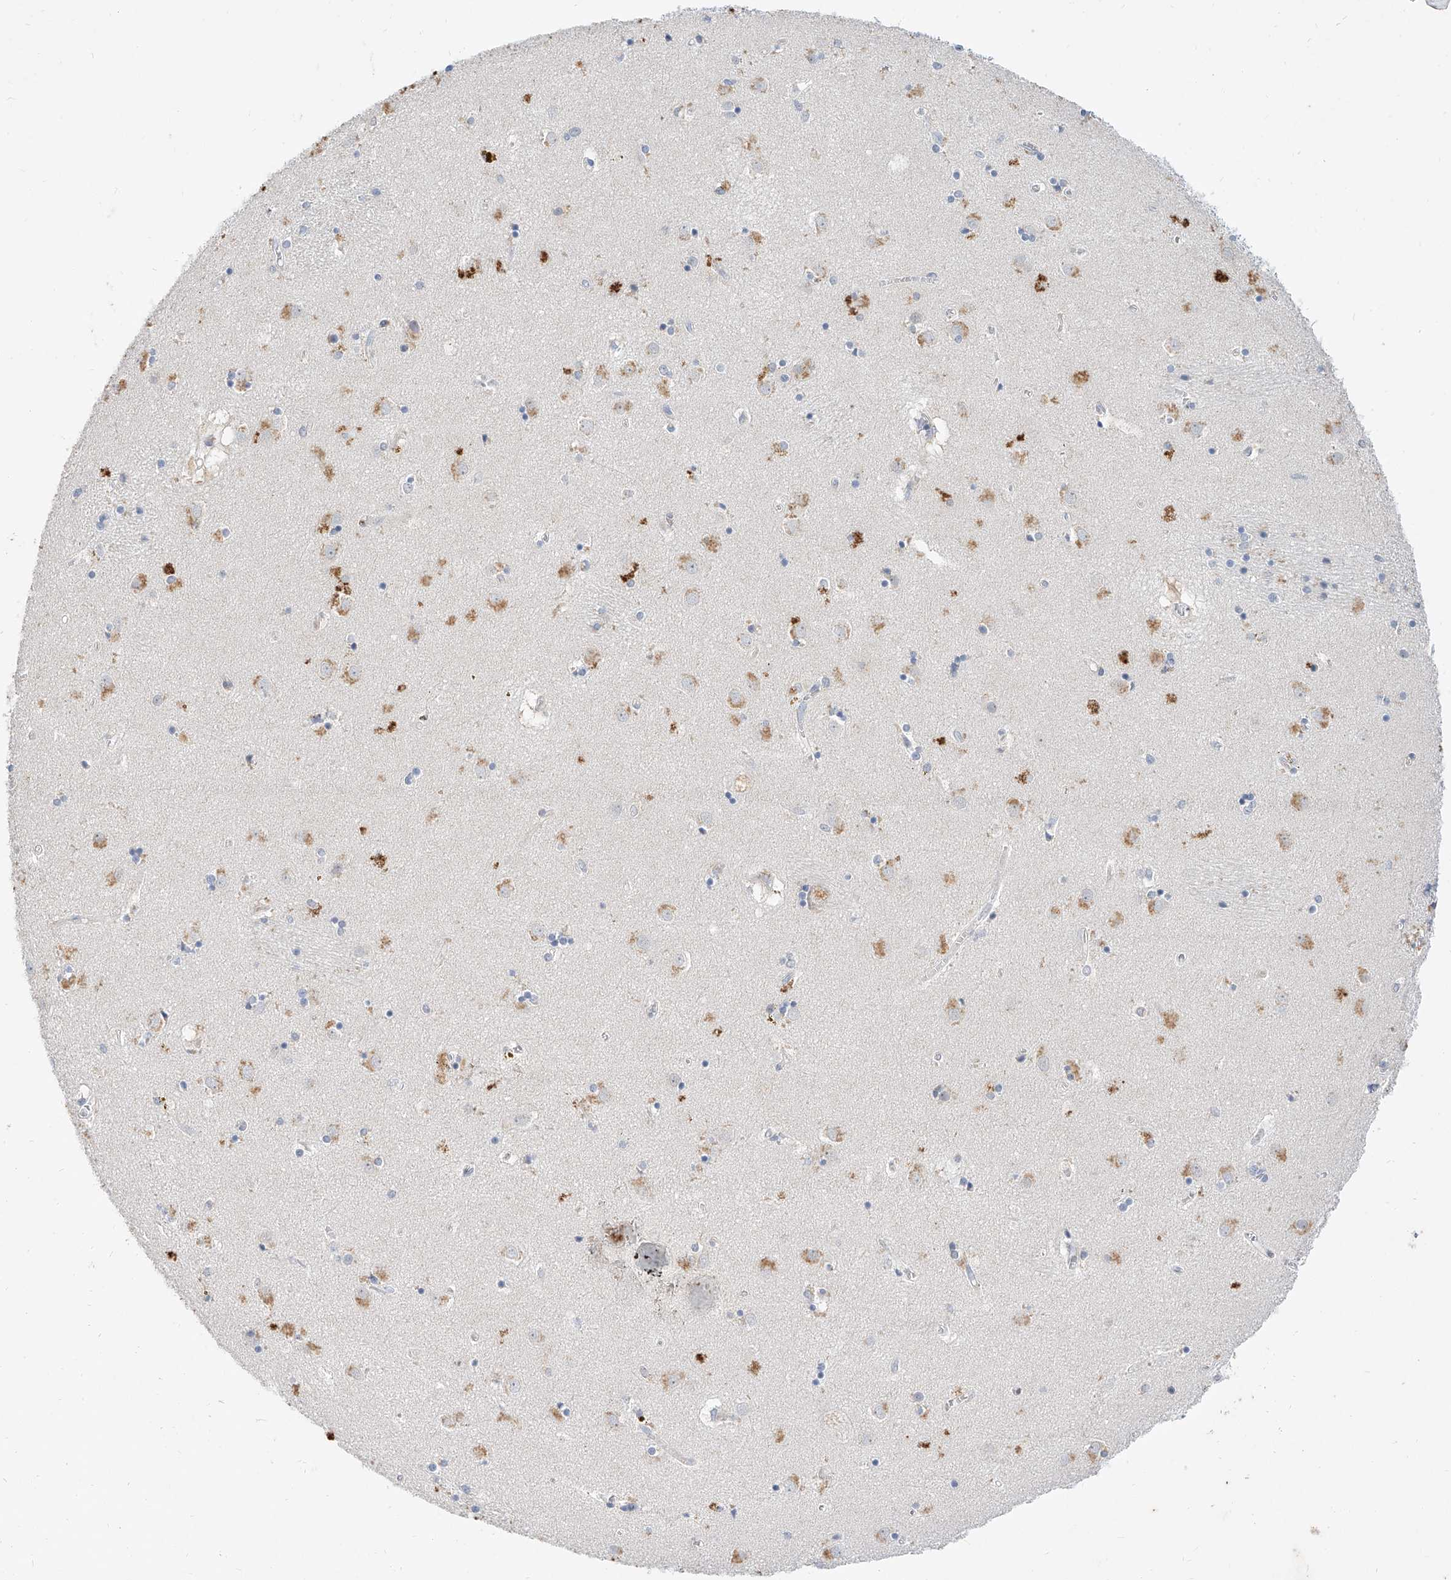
{"staining": {"intensity": "negative", "quantity": "none", "location": "none"}, "tissue": "caudate", "cell_type": "Glial cells", "image_type": "normal", "snomed": [{"axis": "morphology", "description": "Normal tissue, NOS"}, {"axis": "topography", "description": "Lateral ventricle wall"}], "caption": "The micrograph exhibits no significant positivity in glial cells of caudate.", "gene": "BPTF", "patient": {"sex": "male", "age": 70}}